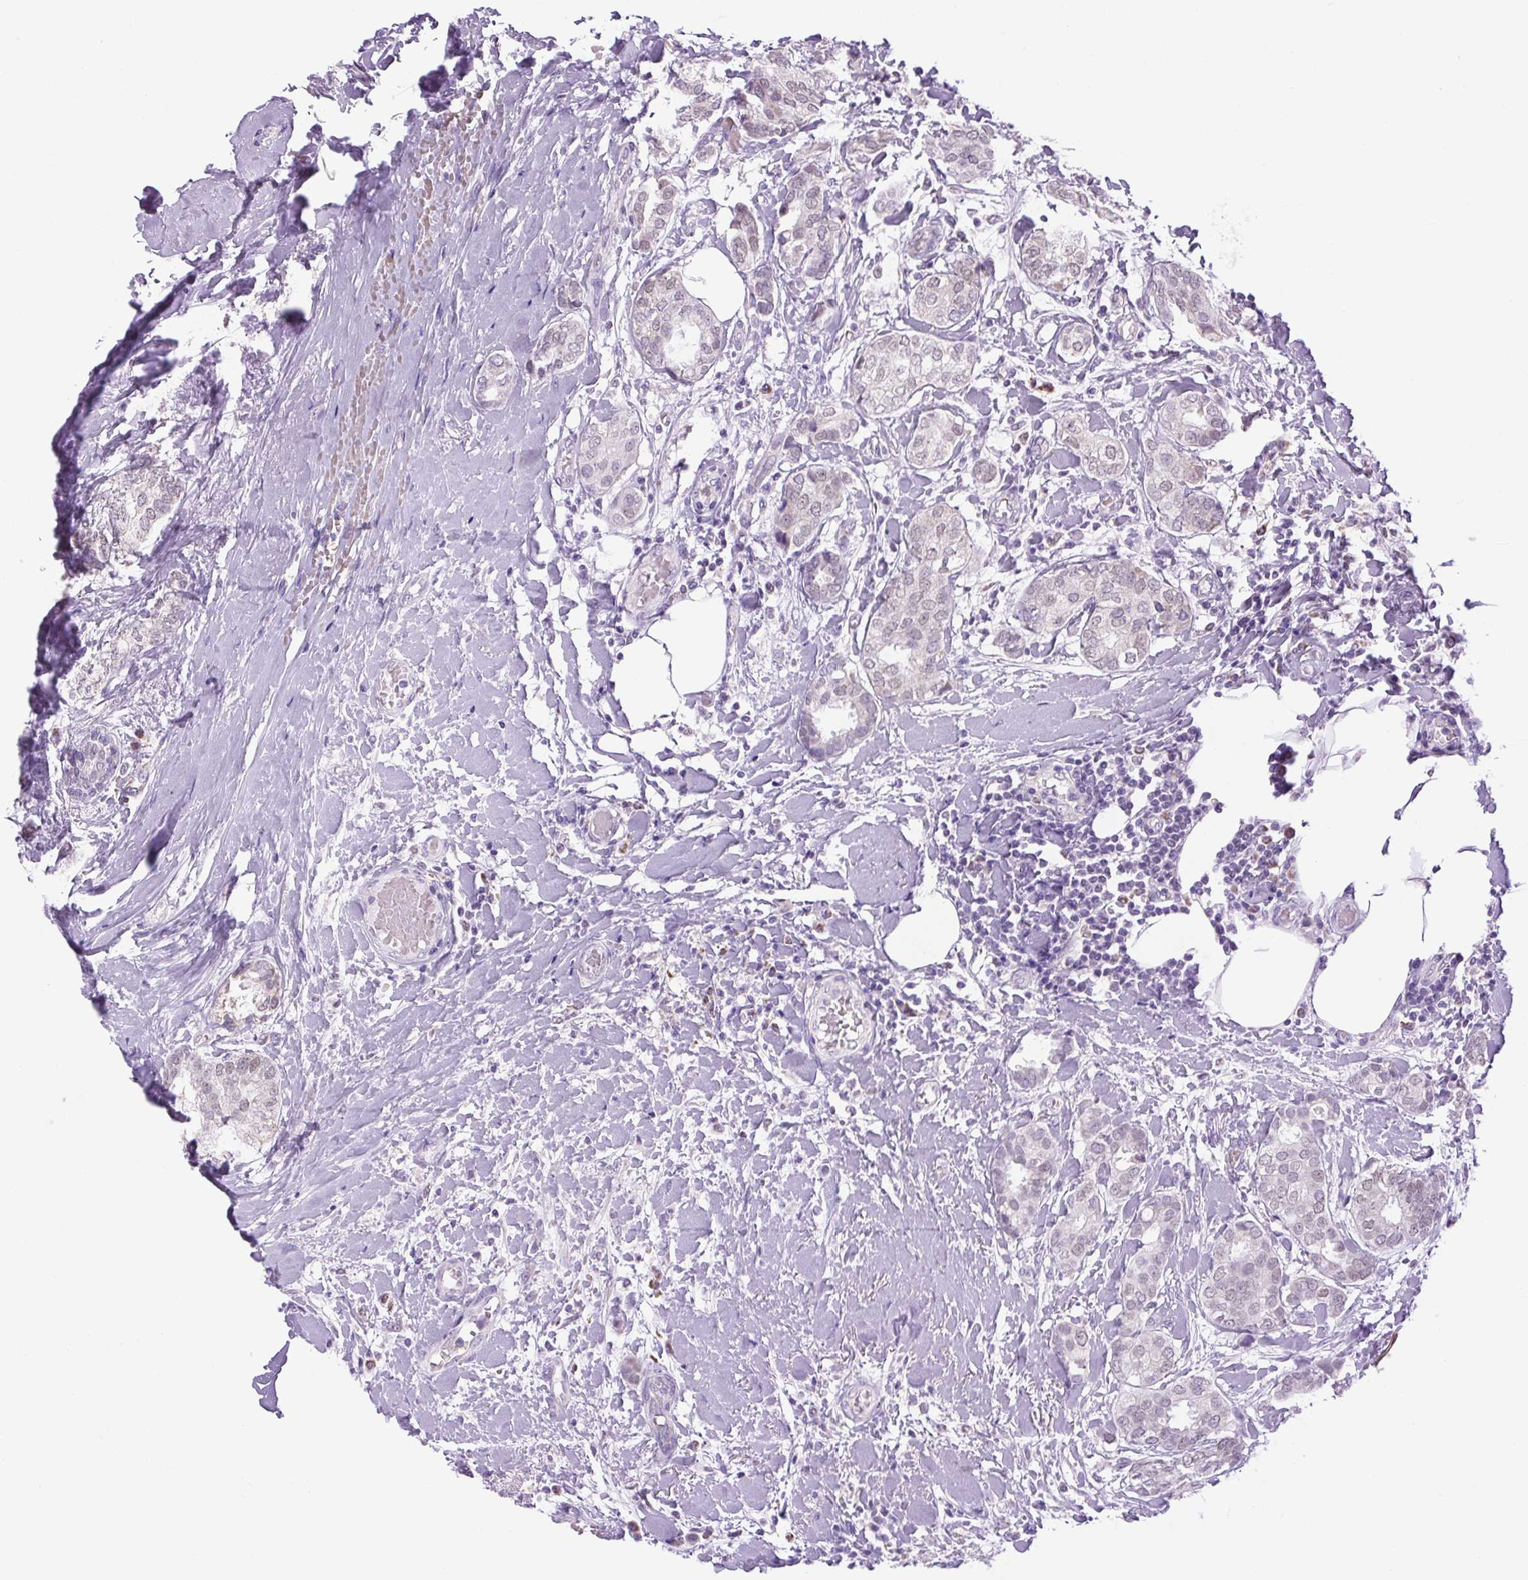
{"staining": {"intensity": "weak", "quantity": "25%-75%", "location": "nuclear"}, "tissue": "breast cancer", "cell_type": "Tumor cells", "image_type": "cancer", "snomed": [{"axis": "morphology", "description": "Duct carcinoma"}, {"axis": "topography", "description": "Breast"}], "caption": "Immunohistochemical staining of breast cancer (invasive ductal carcinoma) demonstrates low levels of weak nuclear positivity in approximately 25%-75% of tumor cells. Immunohistochemistry stains the protein of interest in brown and the nuclei are stained blue.", "gene": "SCO2", "patient": {"sex": "female", "age": 73}}